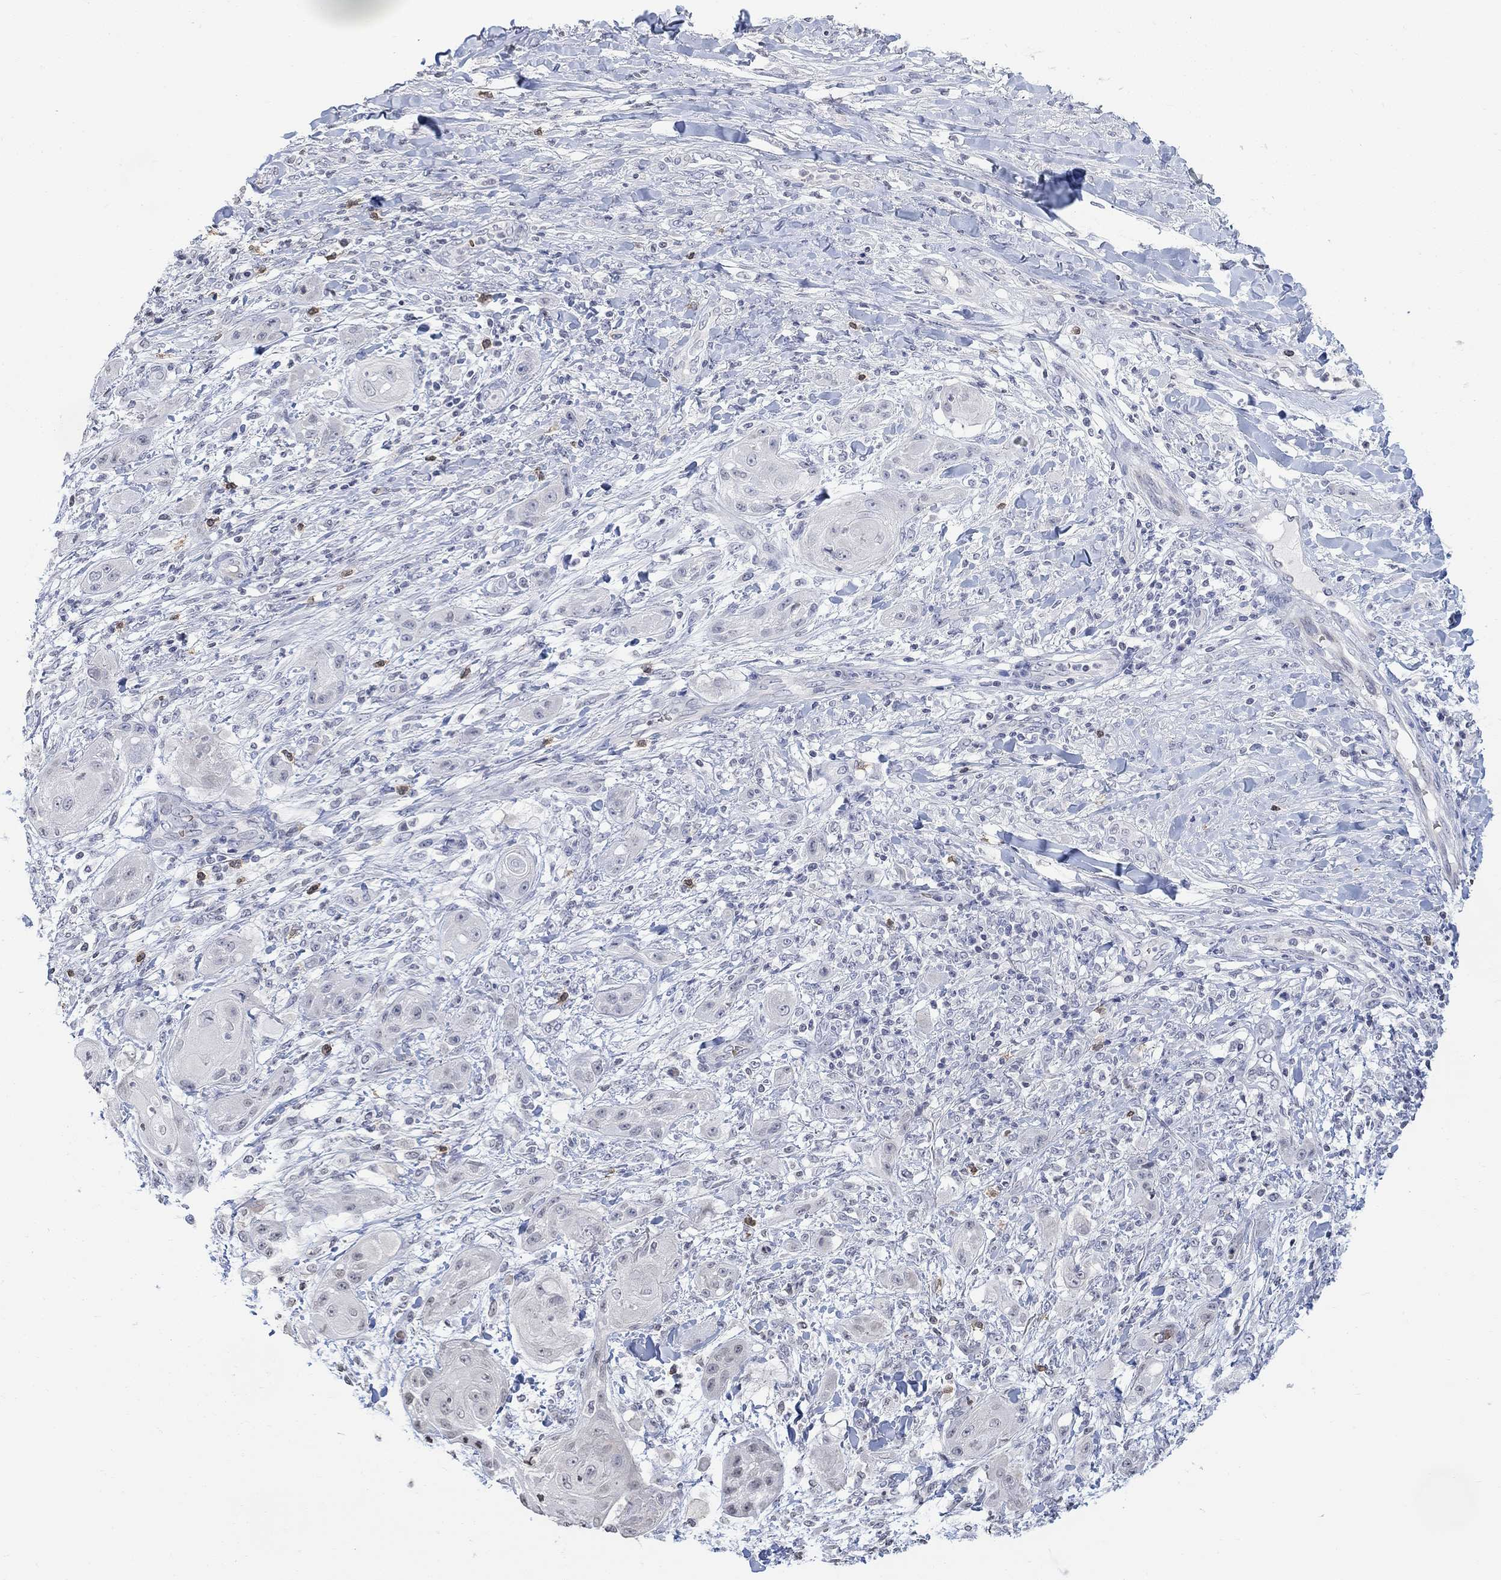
{"staining": {"intensity": "negative", "quantity": "none", "location": "none"}, "tissue": "skin cancer", "cell_type": "Tumor cells", "image_type": "cancer", "snomed": [{"axis": "morphology", "description": "Squamous cell carcinoma, NOS"}, {"axis": "topography", "description": "Skin"}], "caption": "DAB (3,3'-diaminobenzidine) immunohistochemical staining of skin cancer (squamous cell carcinoma) demonstrates no significant staining in tumor cells.", "gene": "TMEM255A", "patient": {"sex": "male", "age": 62}}